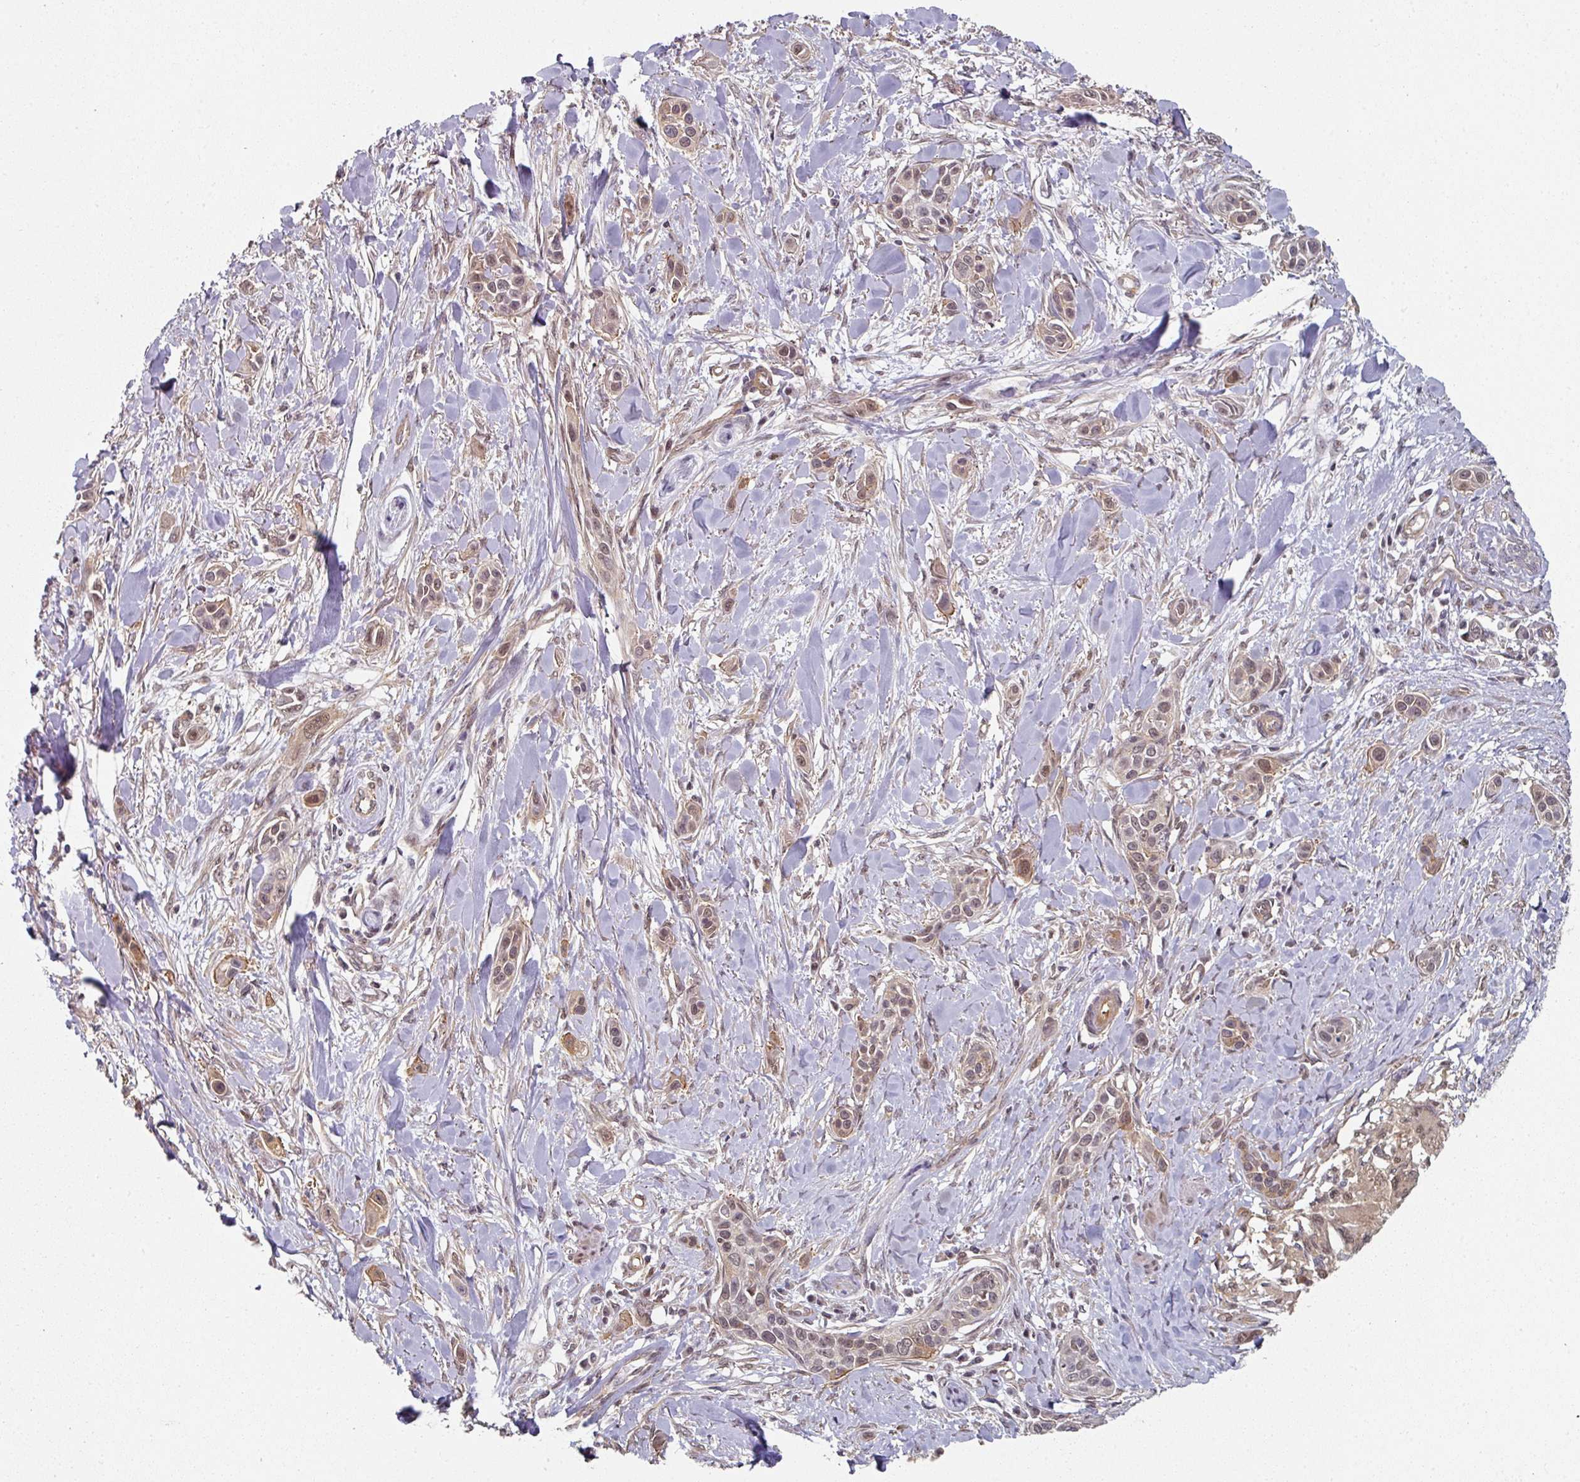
{"staining": {"intensity": "moderate", "quantity": "25%-75%", "location": "cytoplasmic/membranous,nuclear"}, "tissue": "skin cancer", "cell_type": "Tumor cells", "image_type": "cancer", "snomed": [{"axis": "morphology", "description": "Squamous cell carcinoma, NOS"}, {"axis": "topography", "description": "Skin"}], "caption": "A histopathology image of skin cancer stained for a protein shows moderate cytoplasmic/membranous and nuclear brown staining in tumor cells. (IHC, brightfield microscopy, high magnification).", "gene": "PSME3IP1", "patient": {"sex": "female", "age": 69}}